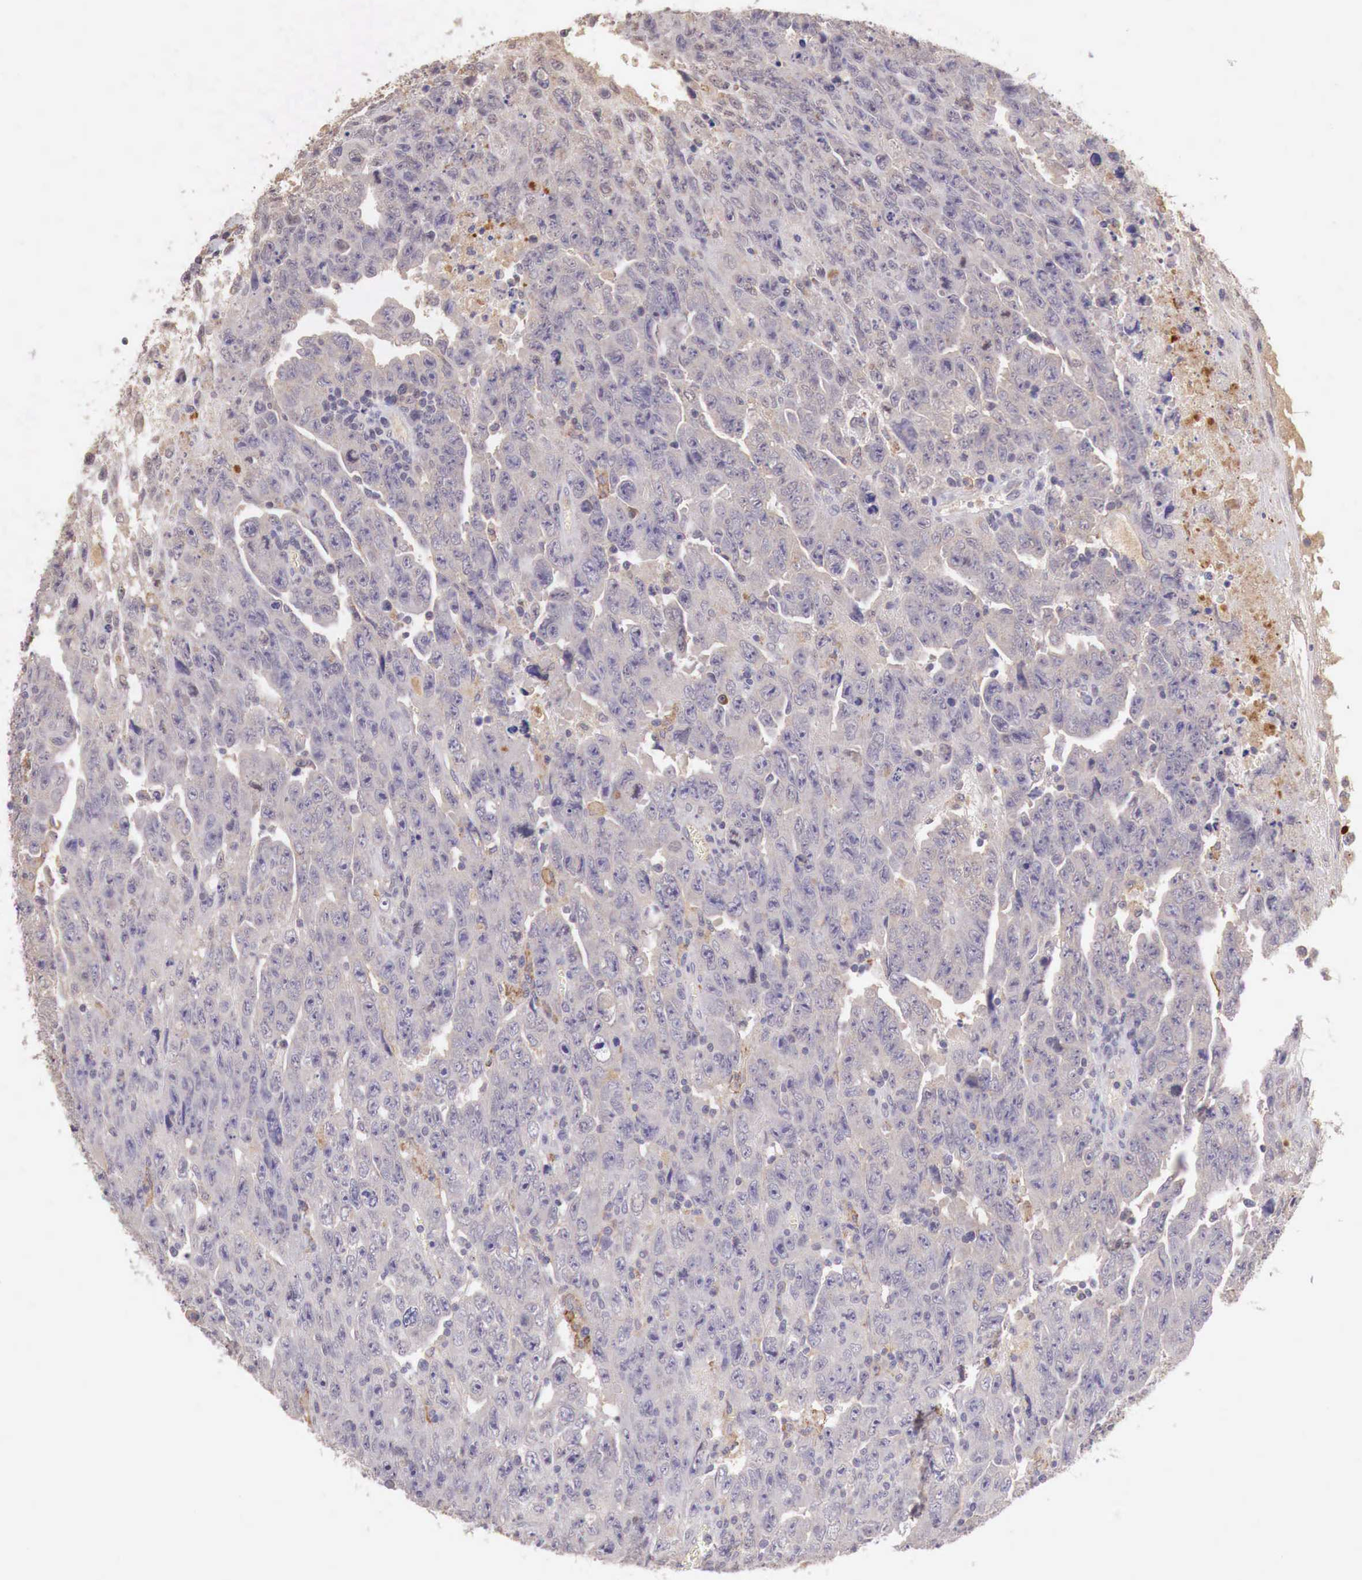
{"staining": {"intensity": "weak", "quantity": "25%-75%", "location": "cytoplasmic/membranous"}, "tissue": "testis cancer", "cell_type": "Tumor cells", "image_type": "cancer", "snomed": [{"axis": "morphology", "description": "Carcinoma, Embryonal, NOS"}, {"axis": "topography", "description": "Testis"}], "caption": "This is a photomicrograph of immunohistochemistry (IHC) staining of testis embryonal carcinoma, which shows weak staining in the cytoplasmic/membranous of tumor cells.", "gene": "CHRDL1", "patient": {"sex": "male", "age": 28}}